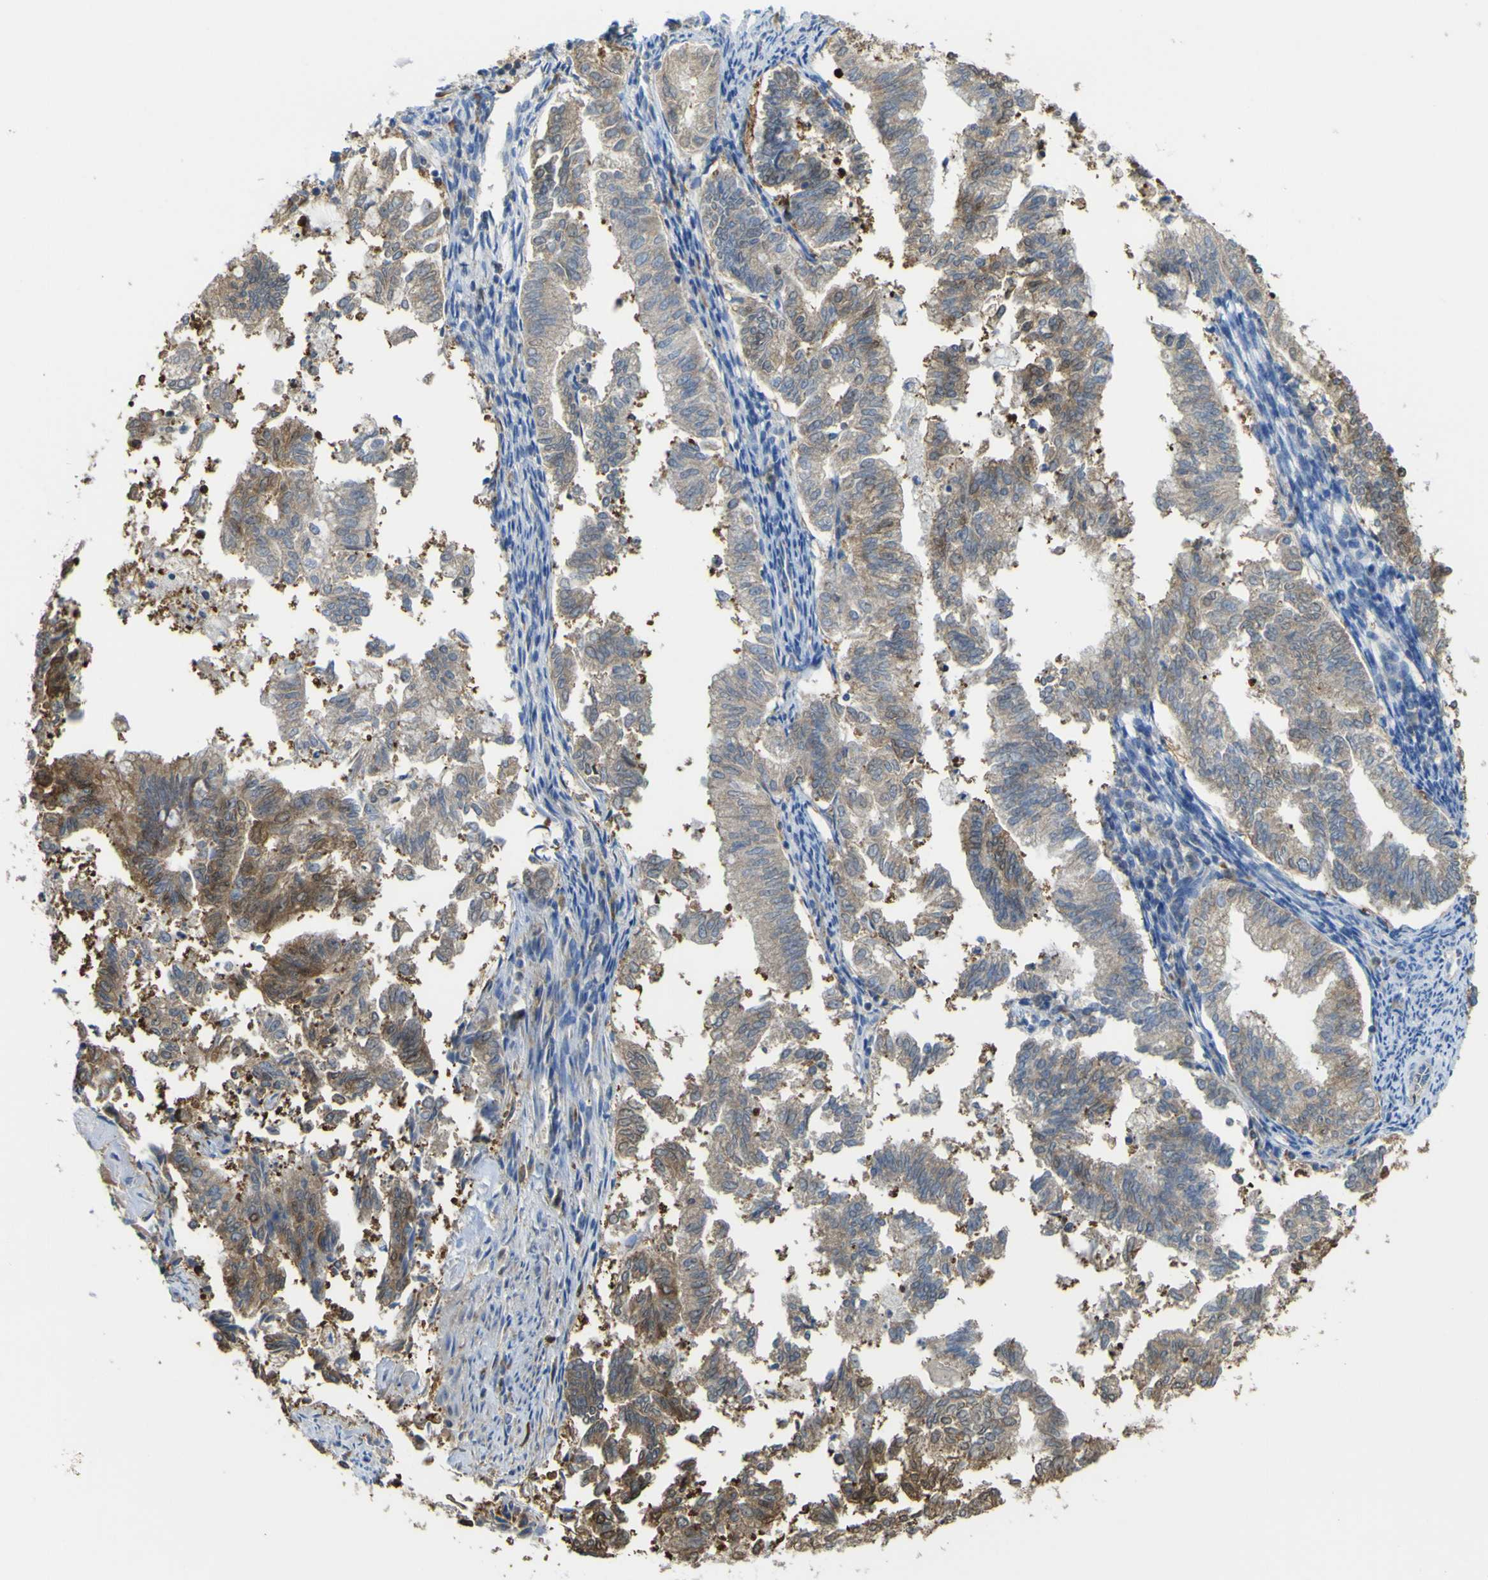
{"staining": {"intensity": "moderate", "quantity": ">75%", "location": "cytoplasmic/membranous"}, "tissue": "endometrial cancer", "cell_type": "Tumor cells", "image_type": "cancer", "snomed": [{"axis": "morphology", "description": "Necrosis, NOS"}, {"axis": "morphology", "description": "Adenocarcinoma, NOS"}, {"axis": "topography", "description": "Endometrium"}], "caption": "Immunohistochemistry (IHC) (DAB (3,3'-diaminobenzidine)) staining of human endometrial cancer displays moderate cytoplasmic/membranous protein expression in about >75% of tumor cells.", "gene": "ABHD3", "patient": {"sex": "female", "age": 79}}